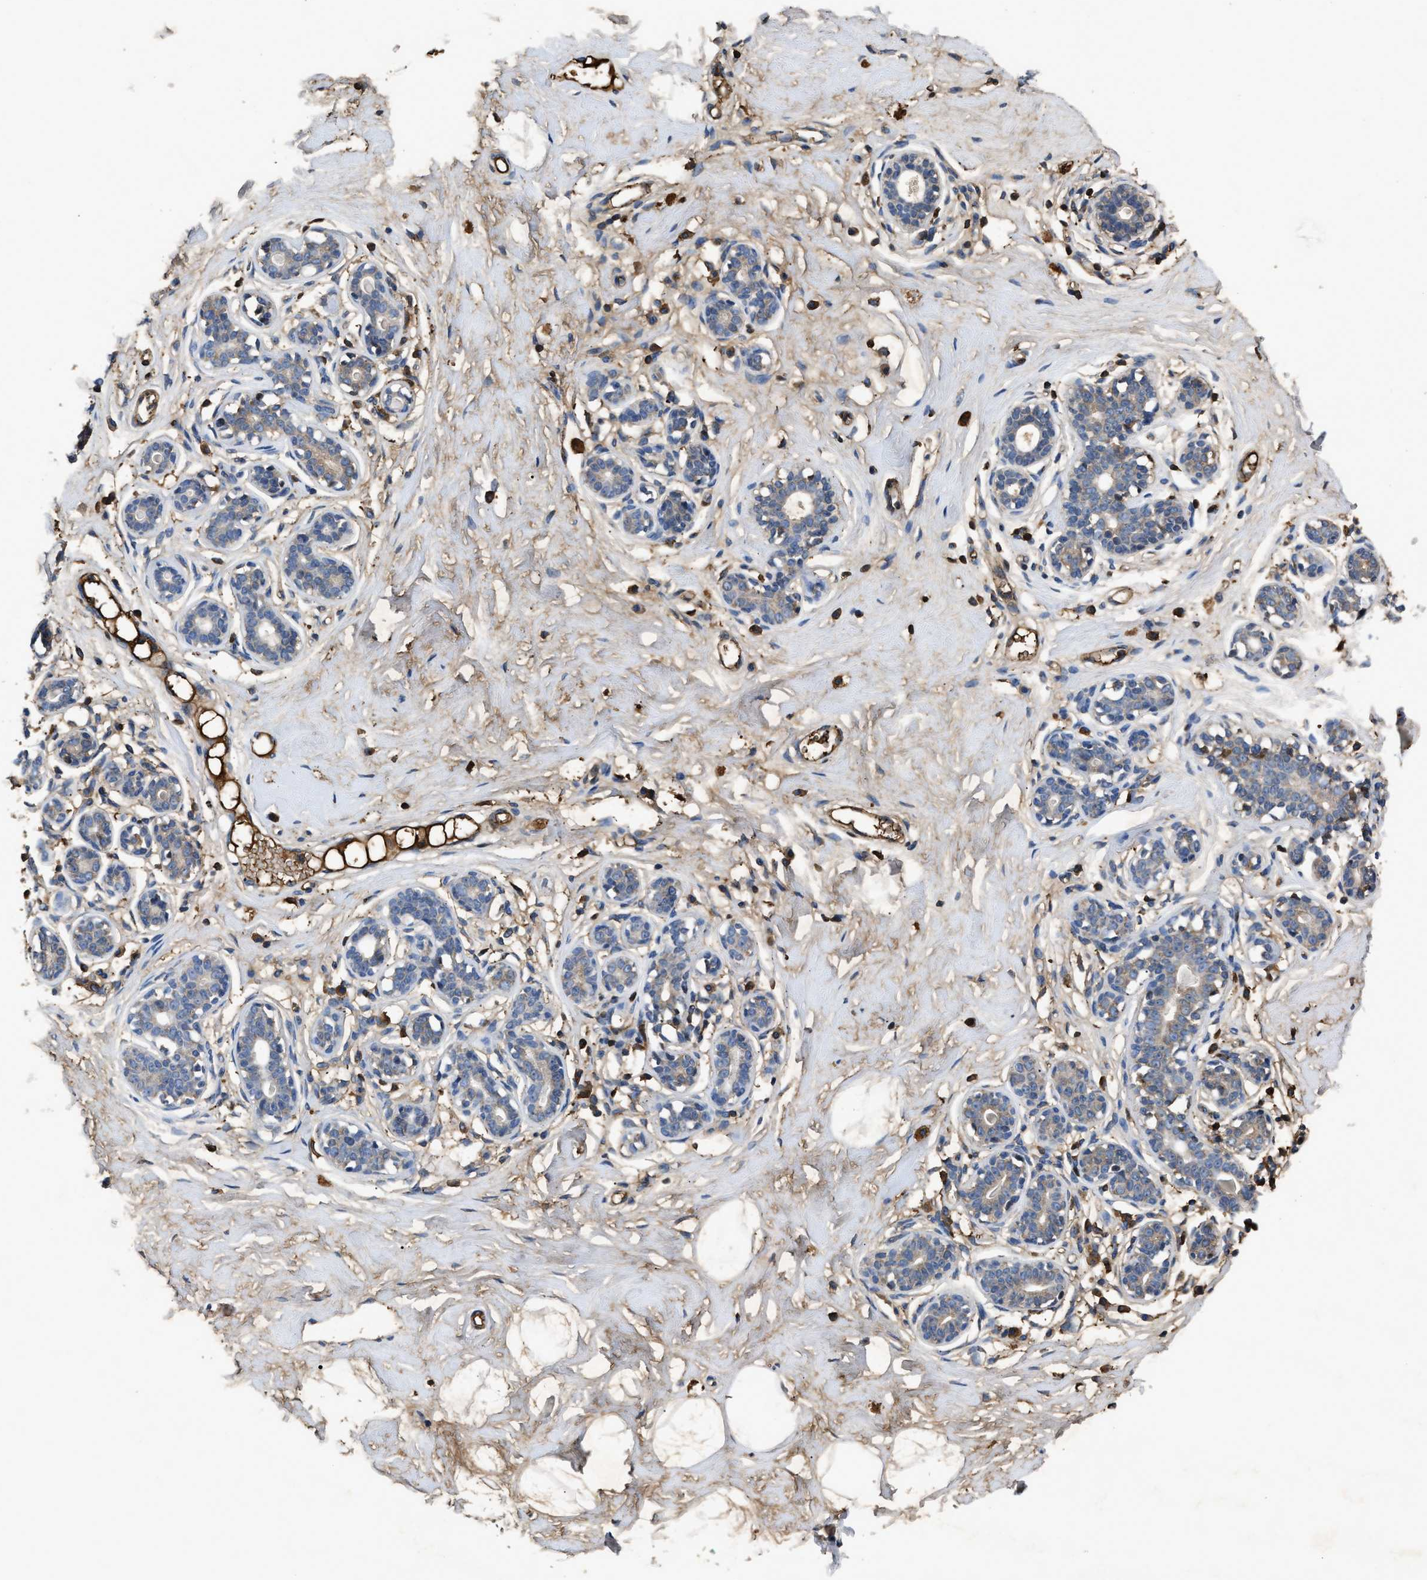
{"staining": {"intensity": "moderate", "quantity": ">75%", "location": "cytoplasmic/membranous,nuclear"}, "tissue": "breast", "cell_type": "Adipocytes", "image_type": "normal", "snomed": [{"axis": "morphology", "description": "Normal tissue, NOS"}, {"axis": "topography", "description": "Breast"}], "caption": "Adipocytes reveal medium levels of moderate cytoplasmic/membranous,nuclear staining in approximately >75% of cells in benign breast. The staining was performed using DAB, with brown indicating positive protein expression. Nuclei are stained blue with hematoxylin.", "gene": "C3", "patient": {"sex": "female", "age": 23}}